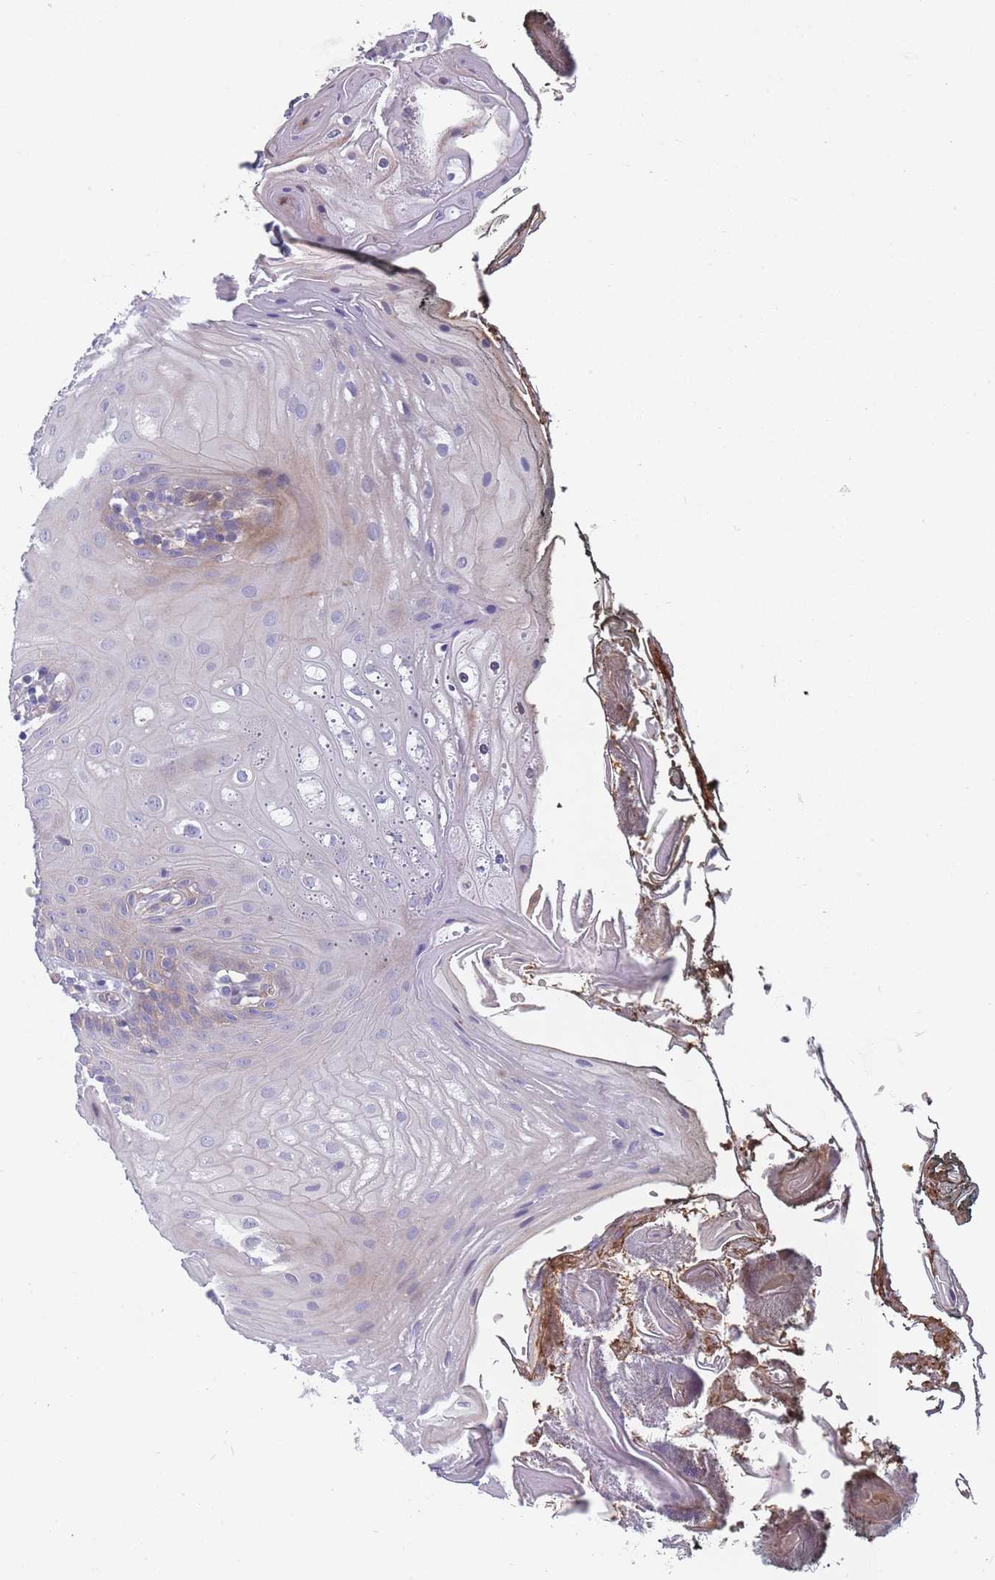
{"staining": {"intensity": "weak", "quantity": "<25%", "location": "cytoplasmic/membranous"}, "tissue": "oral mucosa", "cell_type": "Squamous epithelial cells", "image_type": "normal", "snomed": [{"axis": "morphology", "description": "Normal tissue, NOS"}, {"axis": "morphology", "description": "Squamous cell carcinoma, NOS"}, {"axis": "topography", "description": "Oral tissue"}, {"axis": "topography", "description": "Head-Neck"}], "caption": "Immunohistochemistry (IHC) of normal human oral mucosa displays no positivity in squamous epithelial cells. The staining is performed using DAB brown chromogen with nuclei counter-stained in using hematoxylin.", "gene": "FAM83F", "patient": {"sex": "female", "age": 81}}